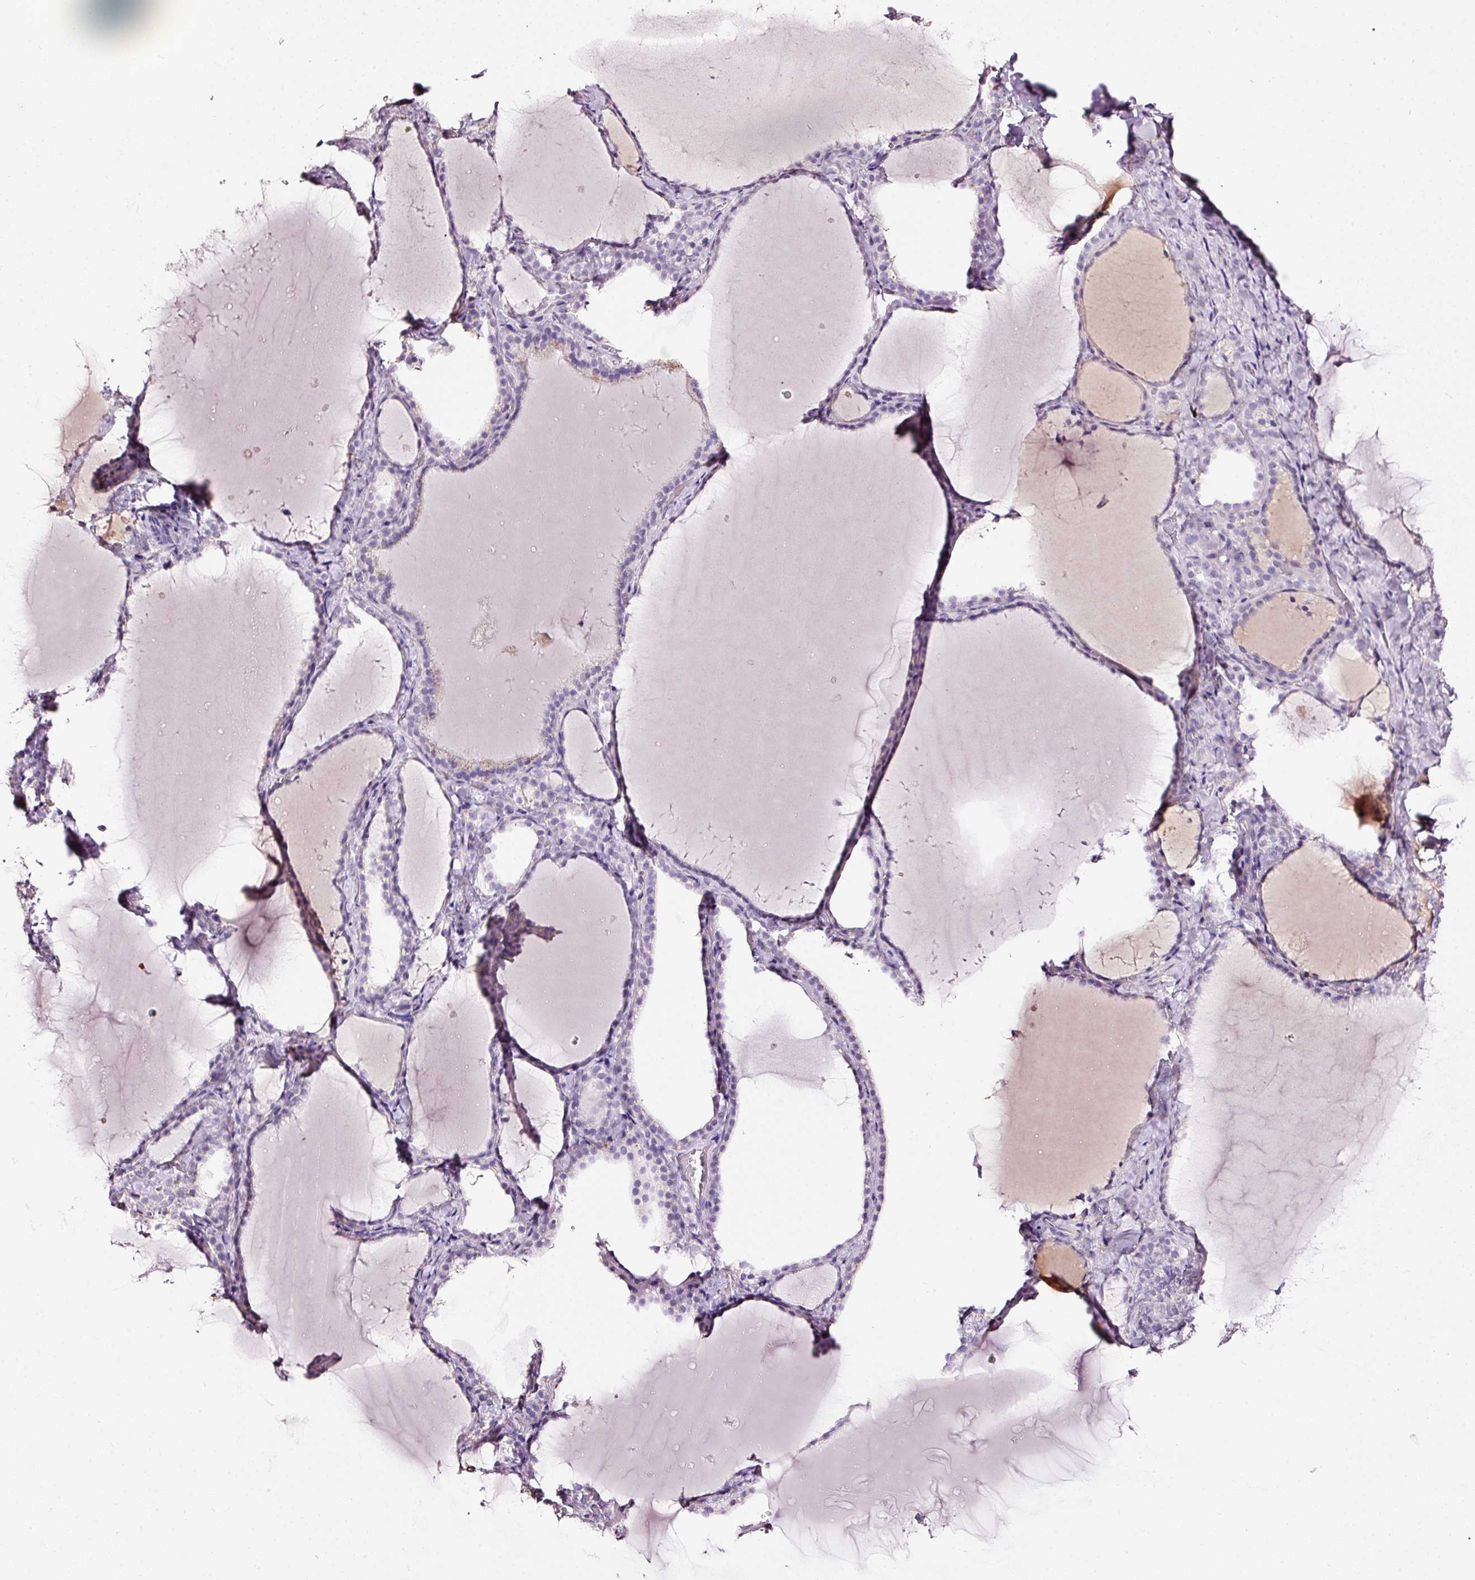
{"staining": {"intensity": "negative", "quantity": "none", "location": "none"}, "tissue": "thyroid gland", "cell_type": "Glandular cells", "image_type": "normal", "snomed": [{"axis": "morphology", "description": "Normal tissue, NOS"}, {"axis": "topography", "description": "Thyroid gland"}], "caption": "Glandular cells show no significant positivity in benign thyroid gland. (Stains: DAB (3,3'-diaminobenzidine) immunohistochemistry (IHC) with hematoxylin counter stain, Microscopy: brightfield microscopy at high magnification).", "gene": "LAMP3", "patient": {"sex": "female", "age": 22}}